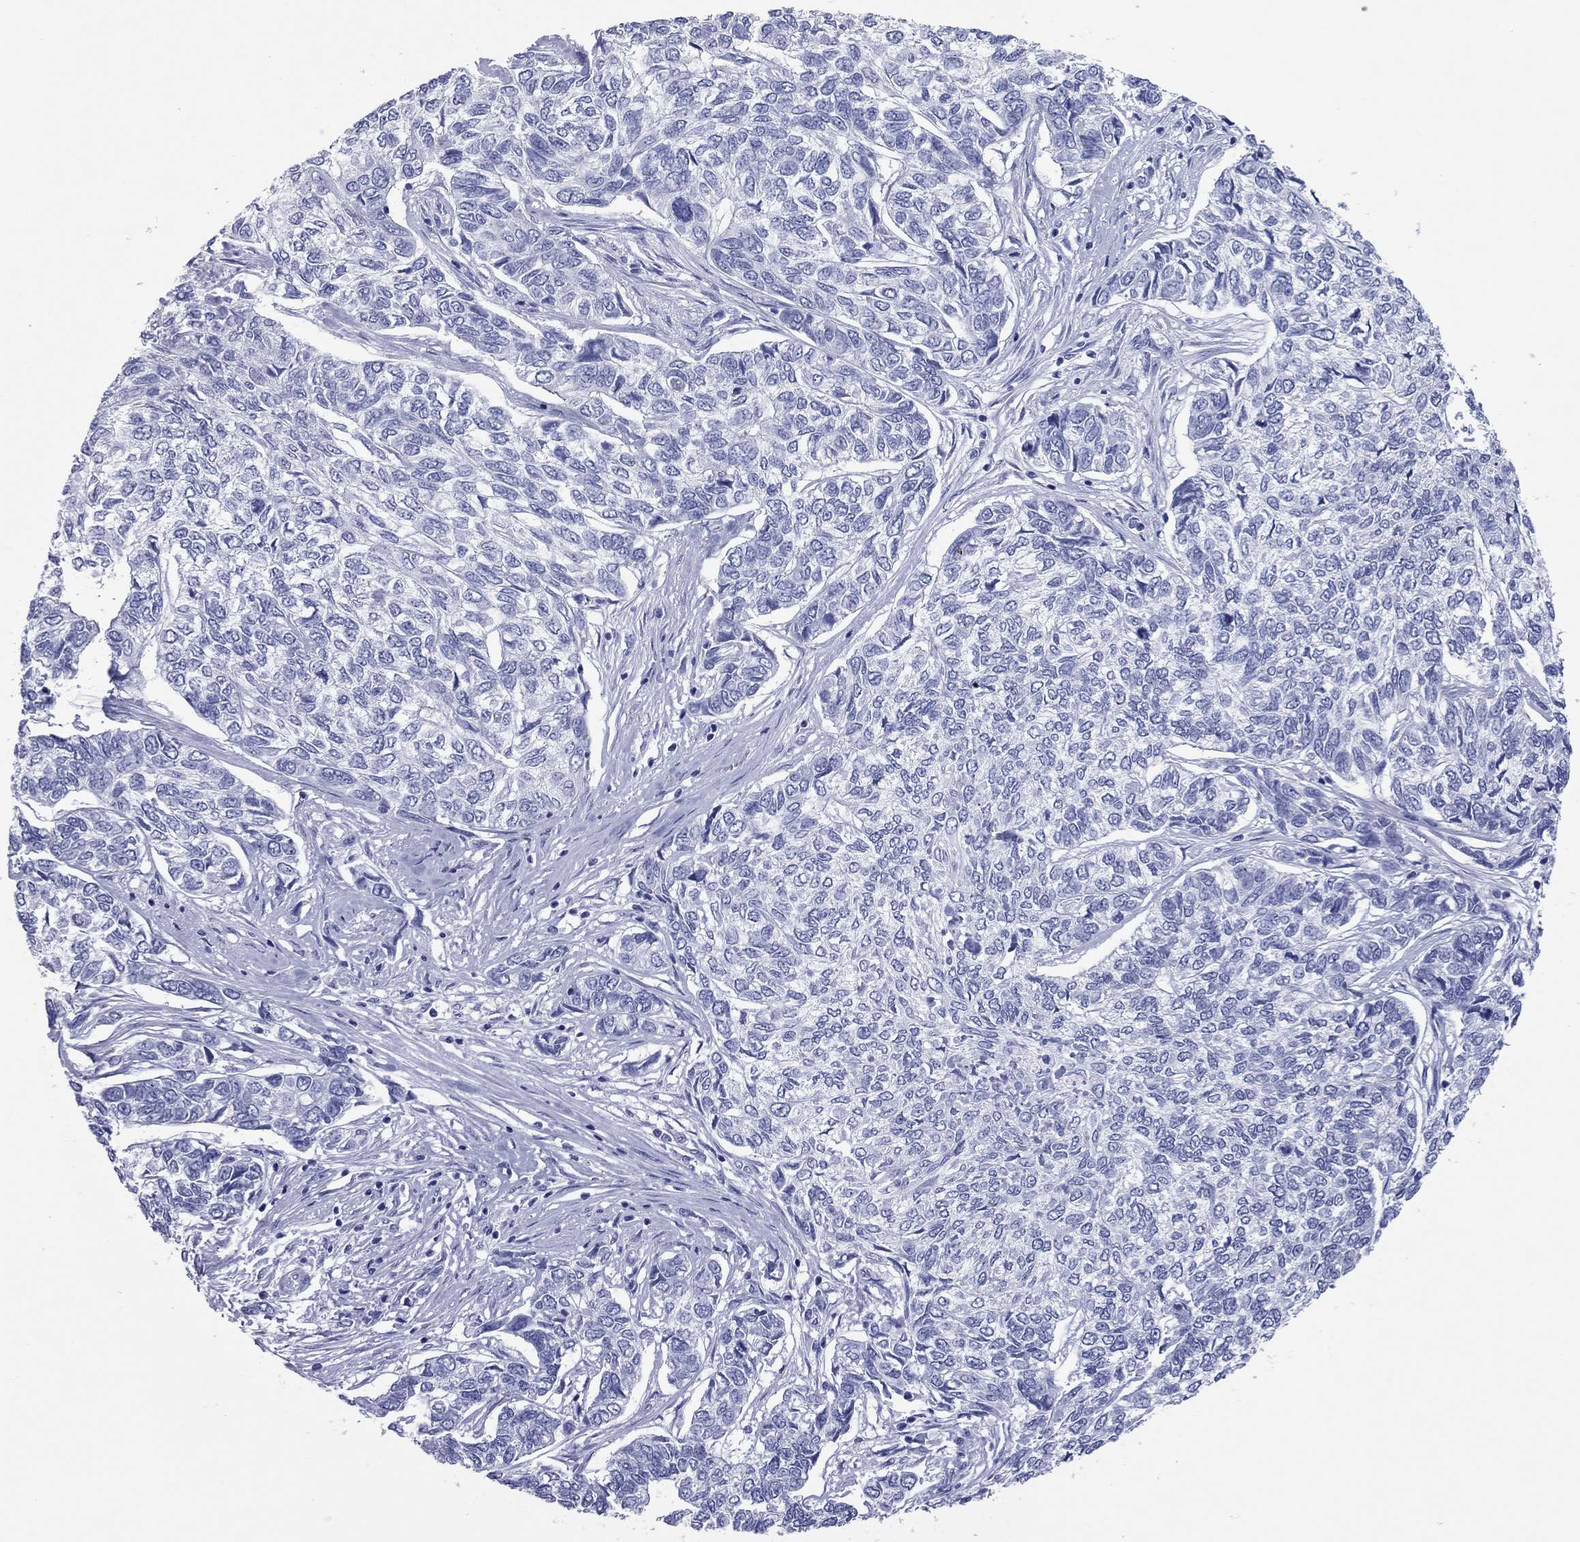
{"staining": {"intensity": "negative", "quantity": "none", "location": "none"}, "tissue": "skin cancer", "cell_type": "Tumor cells", "image_type": "cancer", "snomed": [{"axis": "morphology", "description": "Basal cell carcinoma"}, {"axis": "topography", "description": "Skin"}], "caption": "Tumor cells are negative for protein expression in human skin cancer (basal cell carcinoma).", "gene": "VSIG10", "patient": {"sex": "female", "age": 65}}